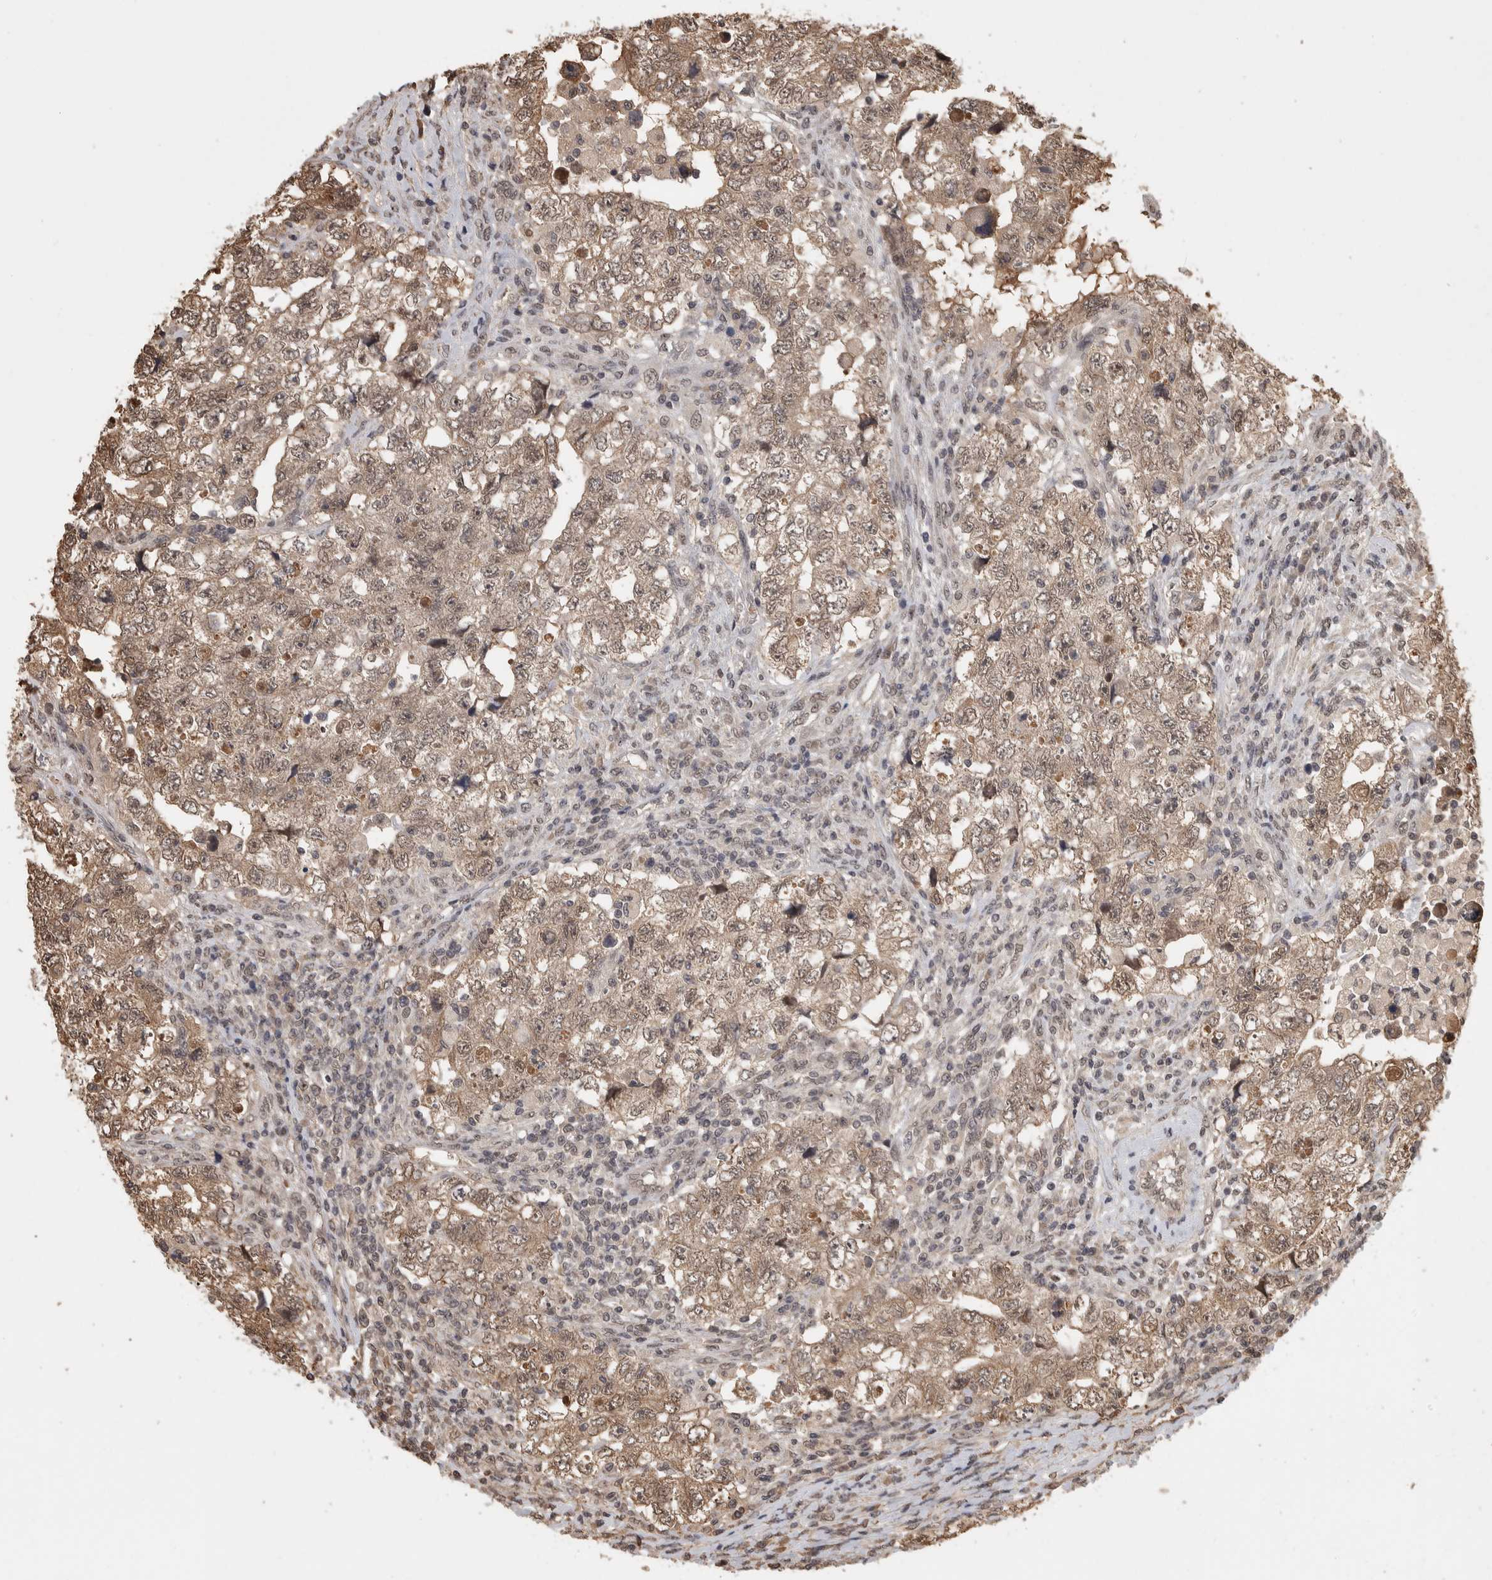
{"staining": {"intensity": "weak", "quantity": ">75%", "location": "cytoplasmic/membranous,nuclear"}, "tissue": "testis cancer", "cell_type": "Tumor cells", "image_type": "cancer", "snomed": [{"axis": "morphology", "description": "Carcinoma, Embryonal, NOS"}, {"axis": "topography", "description": "Testis"}], "caption": "Protein staining reveals weak cytoplasmic/membranous and nuclear positivity in approximately >75% of tumor cells in testis embryonal carcinoma. The staining was performed using DAB (3,3'-diaminobenzidine), with brown indicating positive protein expression. Nuclei are stained blue with hematoxylin.", "gene": "ZNF592", "patient": {"sex": "male", "age": 36}}